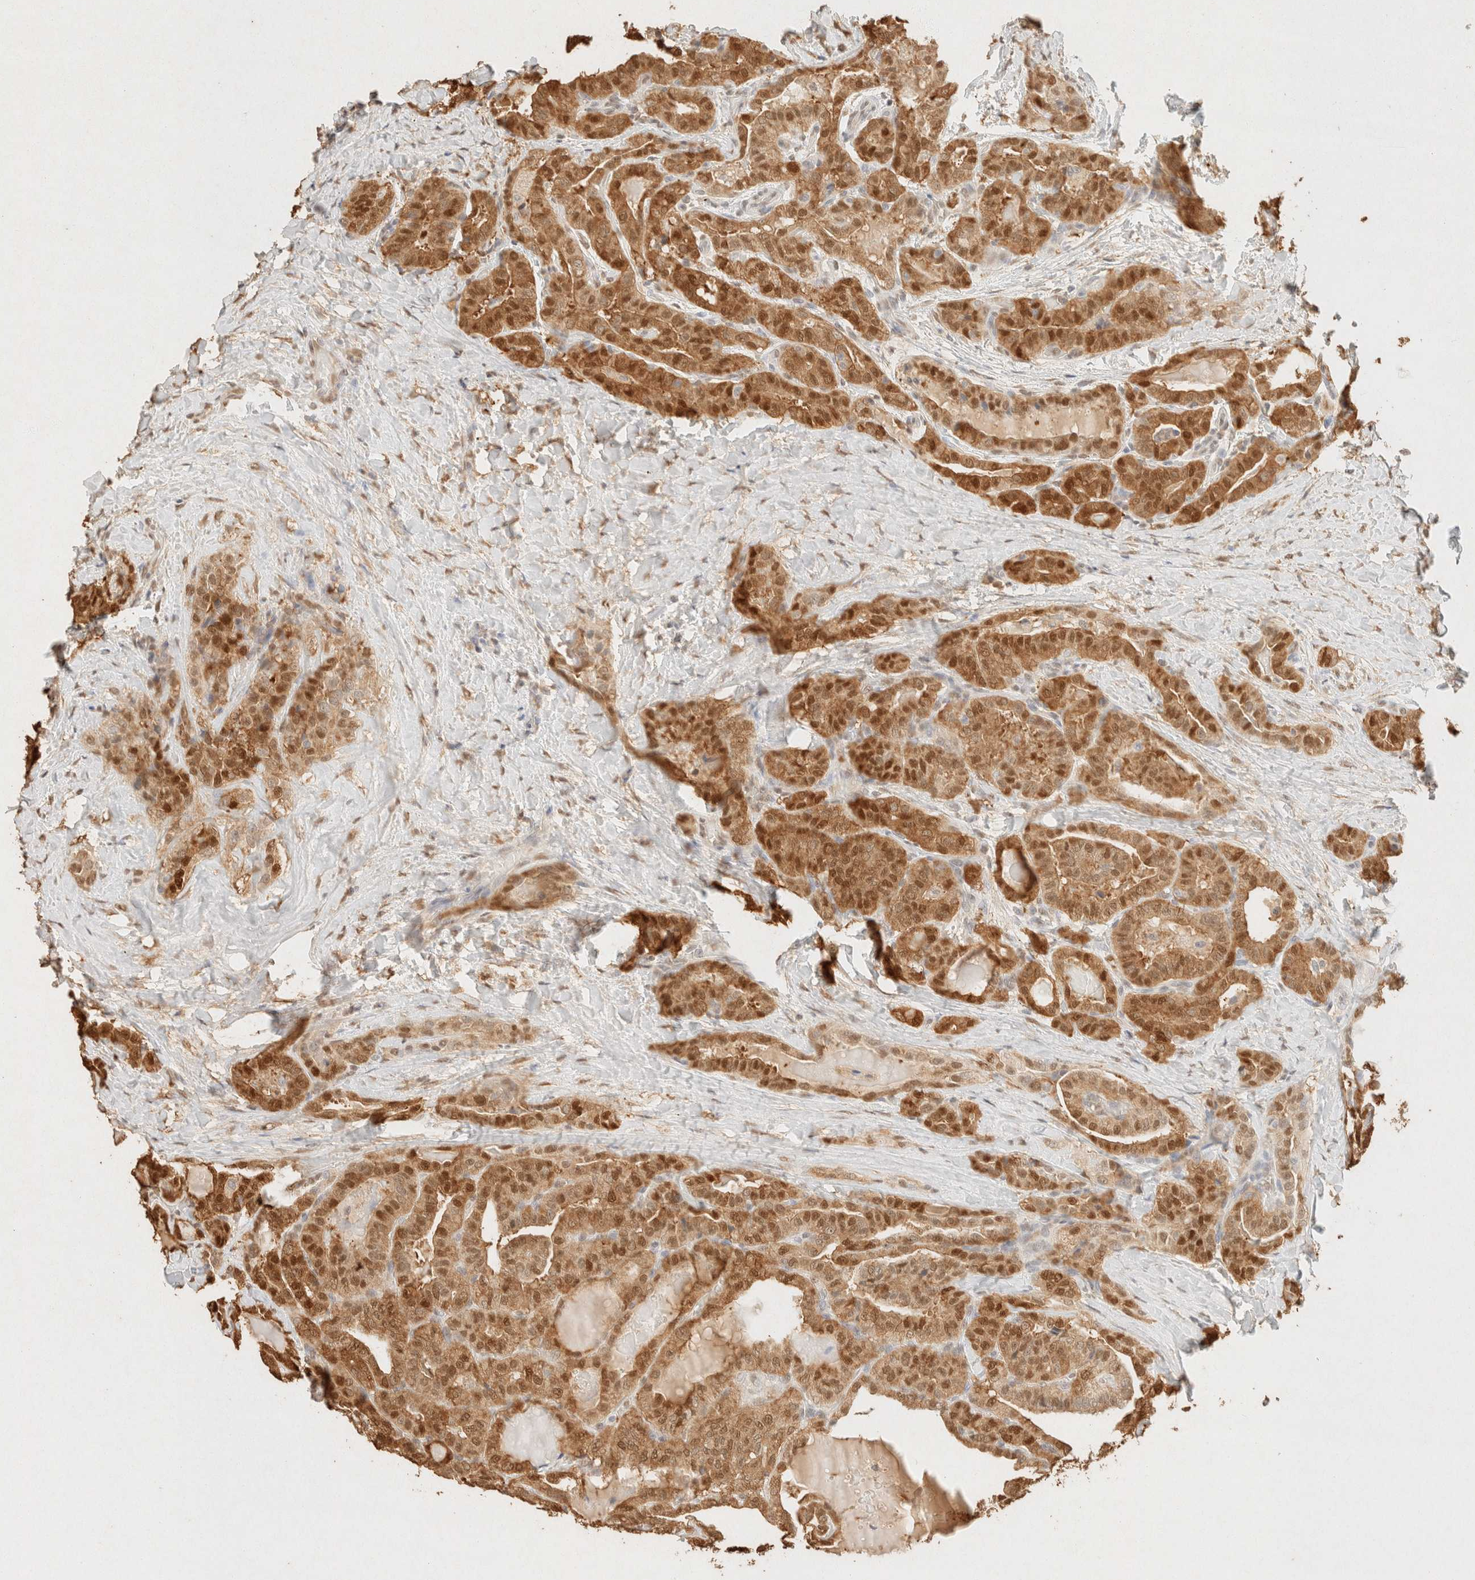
{"staining": {"intensity": "strong", "quantity": ">75%", "location": "cytoplasmic/membranous,nuclear"}, "tissue": "thyroid cancer", "cell_type": "Tumor cells", "image_type": "cancer", "snomed": [{"axis": "morphology", "description": "Papillary adenocarcinoma, NOS"}, {"axis": "topography", "description": "Thyroid gland"}], "caption": "A high-resolution micrograph shows immunohistochemistry (IHC) staining of thyroid cancer (papillary adenocarcinoma), which shows strong cytoplasmic/membranous and nuclear expression in about >75% of tumor cells.", "gene": "S100A13", "patient": {"sex": "male", "age": 77}}